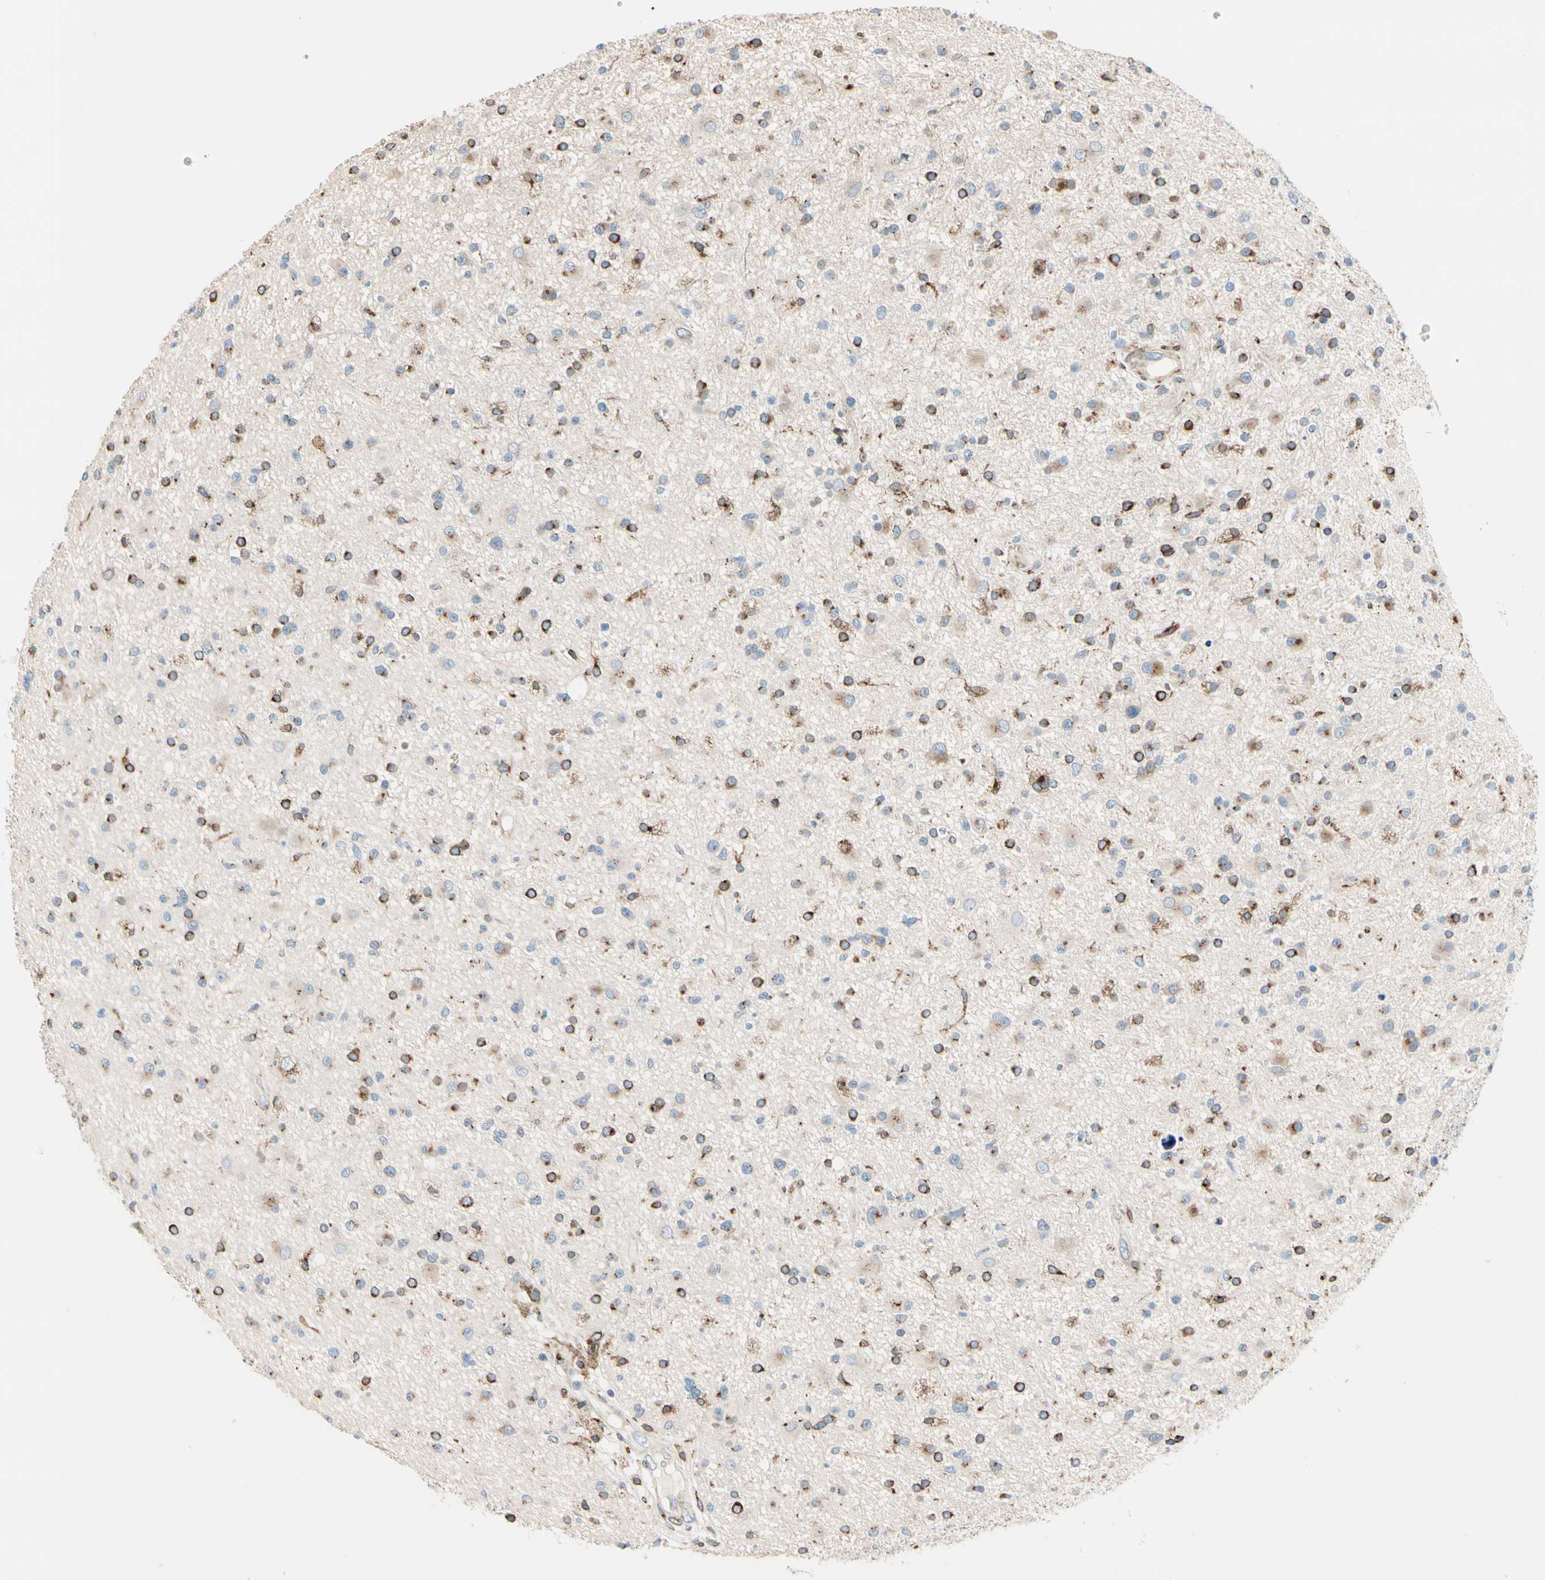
{"staining": {"intensity": "moderate", "quantity": "<25%", "location": "cytoplasmic/membranous"}, "tissue": "glioma", "cell_type": "Tumor cells", "image_type": "cancer", "snomed": [{"axis": "morphology", "description": "Glioma, malignant, High grade"}, {"axis": "topography", "description": "Brain"}], "caption": "A histopathology image of glioma stained for a protein reveals moderate cytoplasmic/membranous brown staining in tumor cells. (DAB IHC with brightfield microscopy, high magnification).", "gene": "NUCB1", "patient": {"sex": "male", "age": 33}}